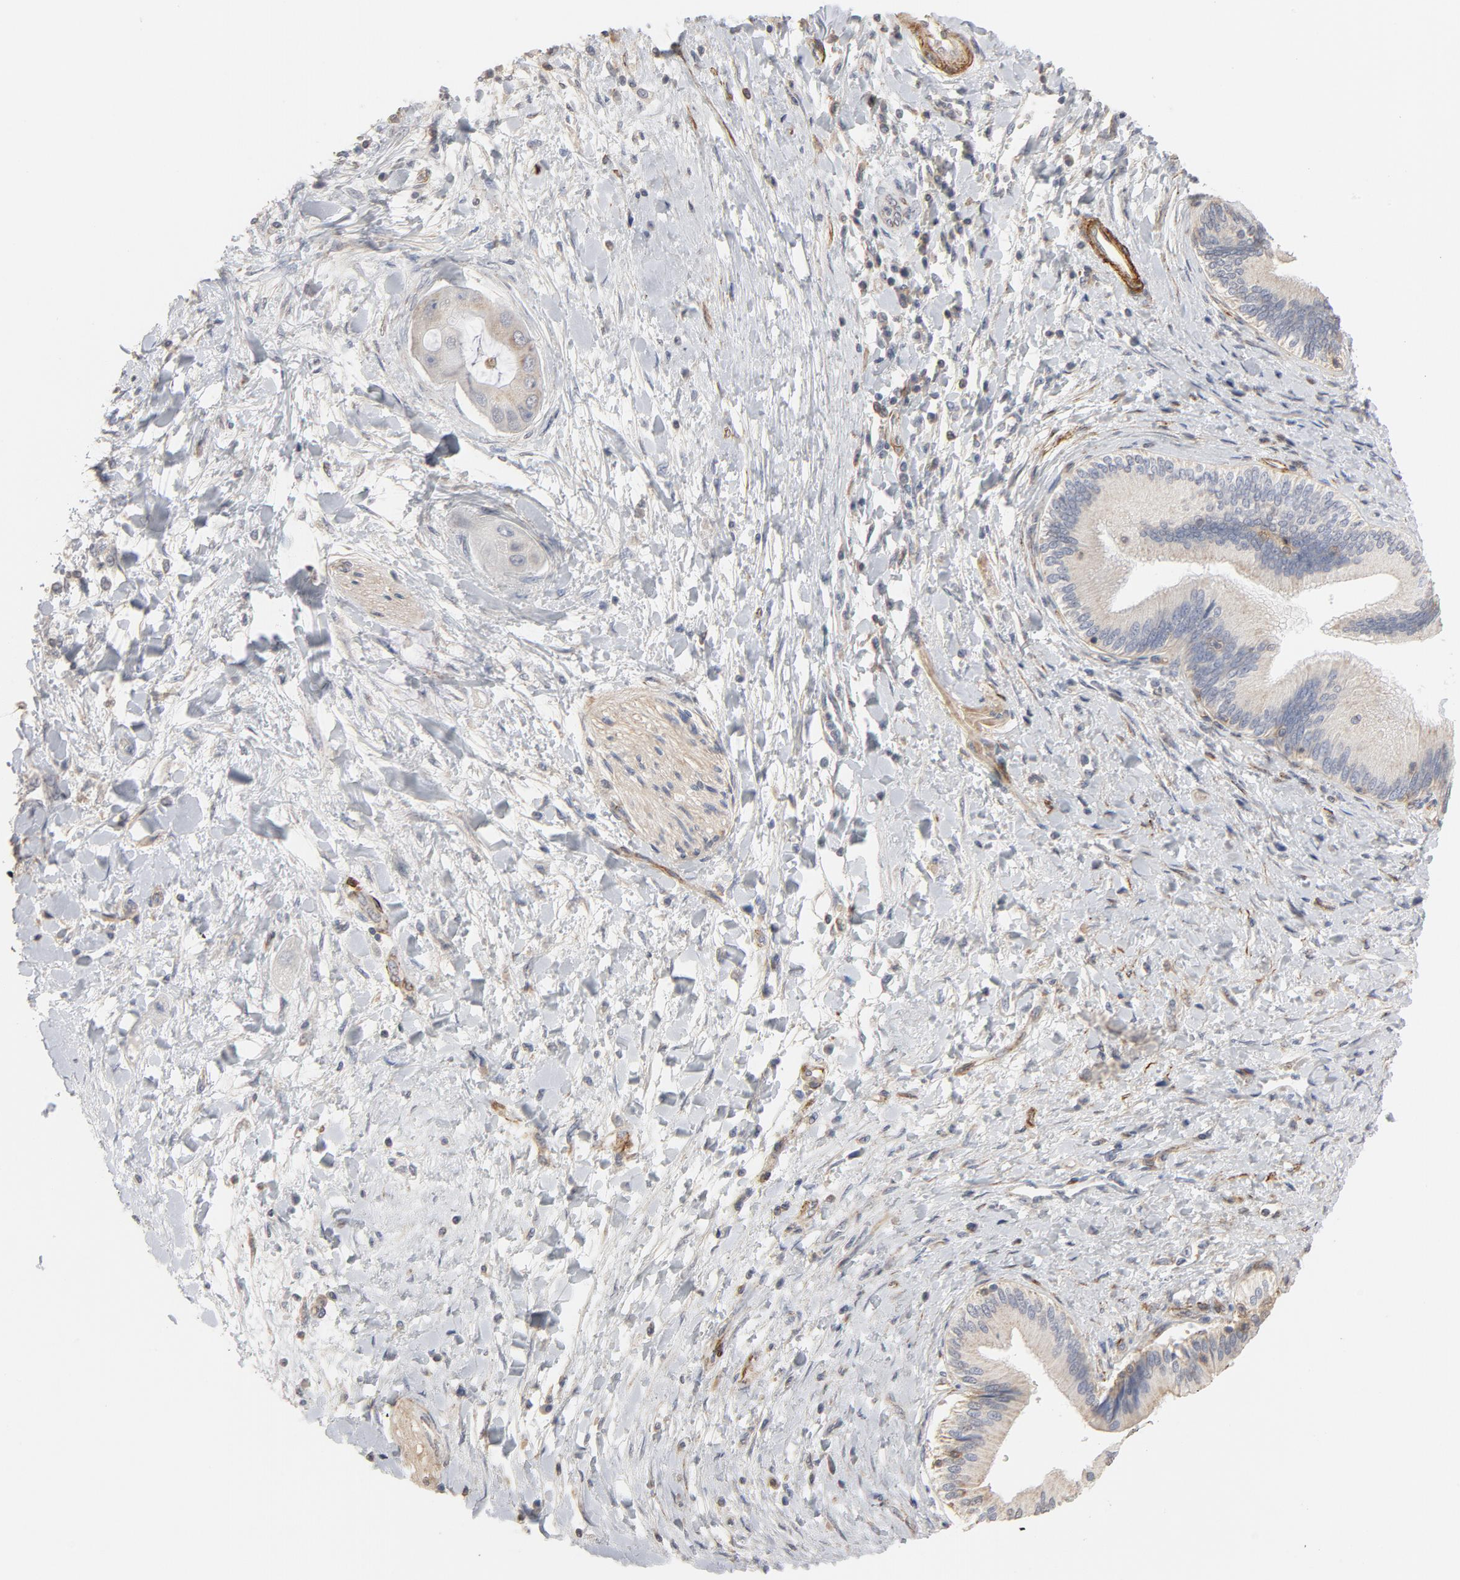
{"staining": {"intensity": "strong", "quantity": ">75%", "location": "cytoplasmic/membranous"}, "tissue": "adipose tissue", "cell_type": "Adipocytes", "image_type": "normal", "snomed": [{"axis": "morphology", "description": "Normal tissue, NOS"}, {"axis": "morphology", "description": "Cholangiocarcinoma"}, {"axis": "topography", "description": "Liver"}, {"axis": "topography", "description": "Peripheral nerve tissue"}], "caption": "Immunohistochemistry histopathology image of unremarkable human adipose tissue stained for a protein (brown), which demonstrates high levels of strong cytoplasmic/membranous positivity in approximately >75% of adipocytes.", "gene": "GNG2", "patient": {"sex": "male", "age": 50}}